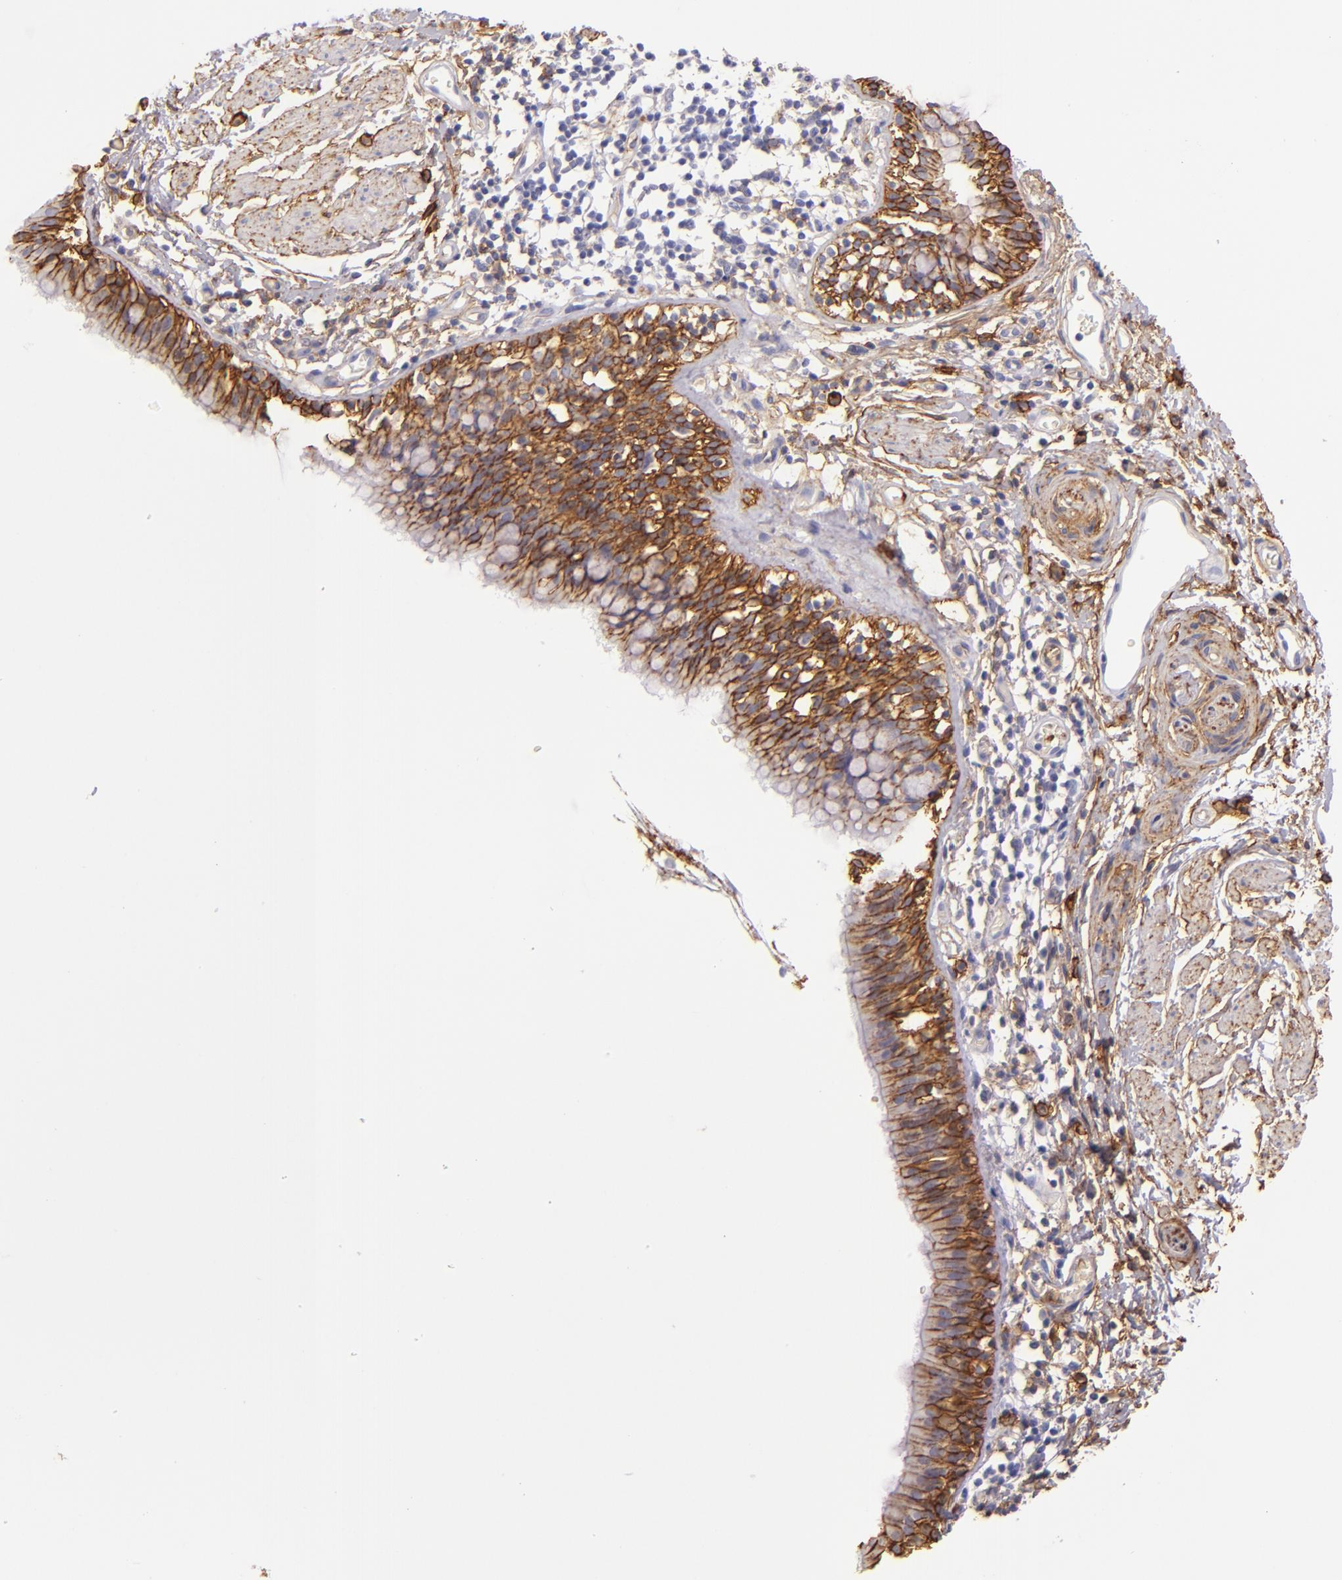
{"staining": {"intensity": "moderate", "quantity": ">75%", "location": "cytoplasmic/membranous"}, "tissue": "bronchus", "cell_type": "Respiratory epithelial cells", "image_type": "normal", "snomed": [{"axis": "morphology", "description": "Normal tissue, NOS"}, {"axis": "topography", "description": "Lymph node of abdomen"}, {"axis": "topography", "description": "Lymph node of pelvis"}], "caption": "Immunohistochemical staining of normal bronchus shows medium levels of moderate cytoplasmic/membranous positivity in approximately >75% of respiratory epithelial cells. Immunohistochemistry stains the protein of interest in brown and the nuclei are stained blue.", "gene": "CD9", "patient": {"sex": "female", "age": 65}}